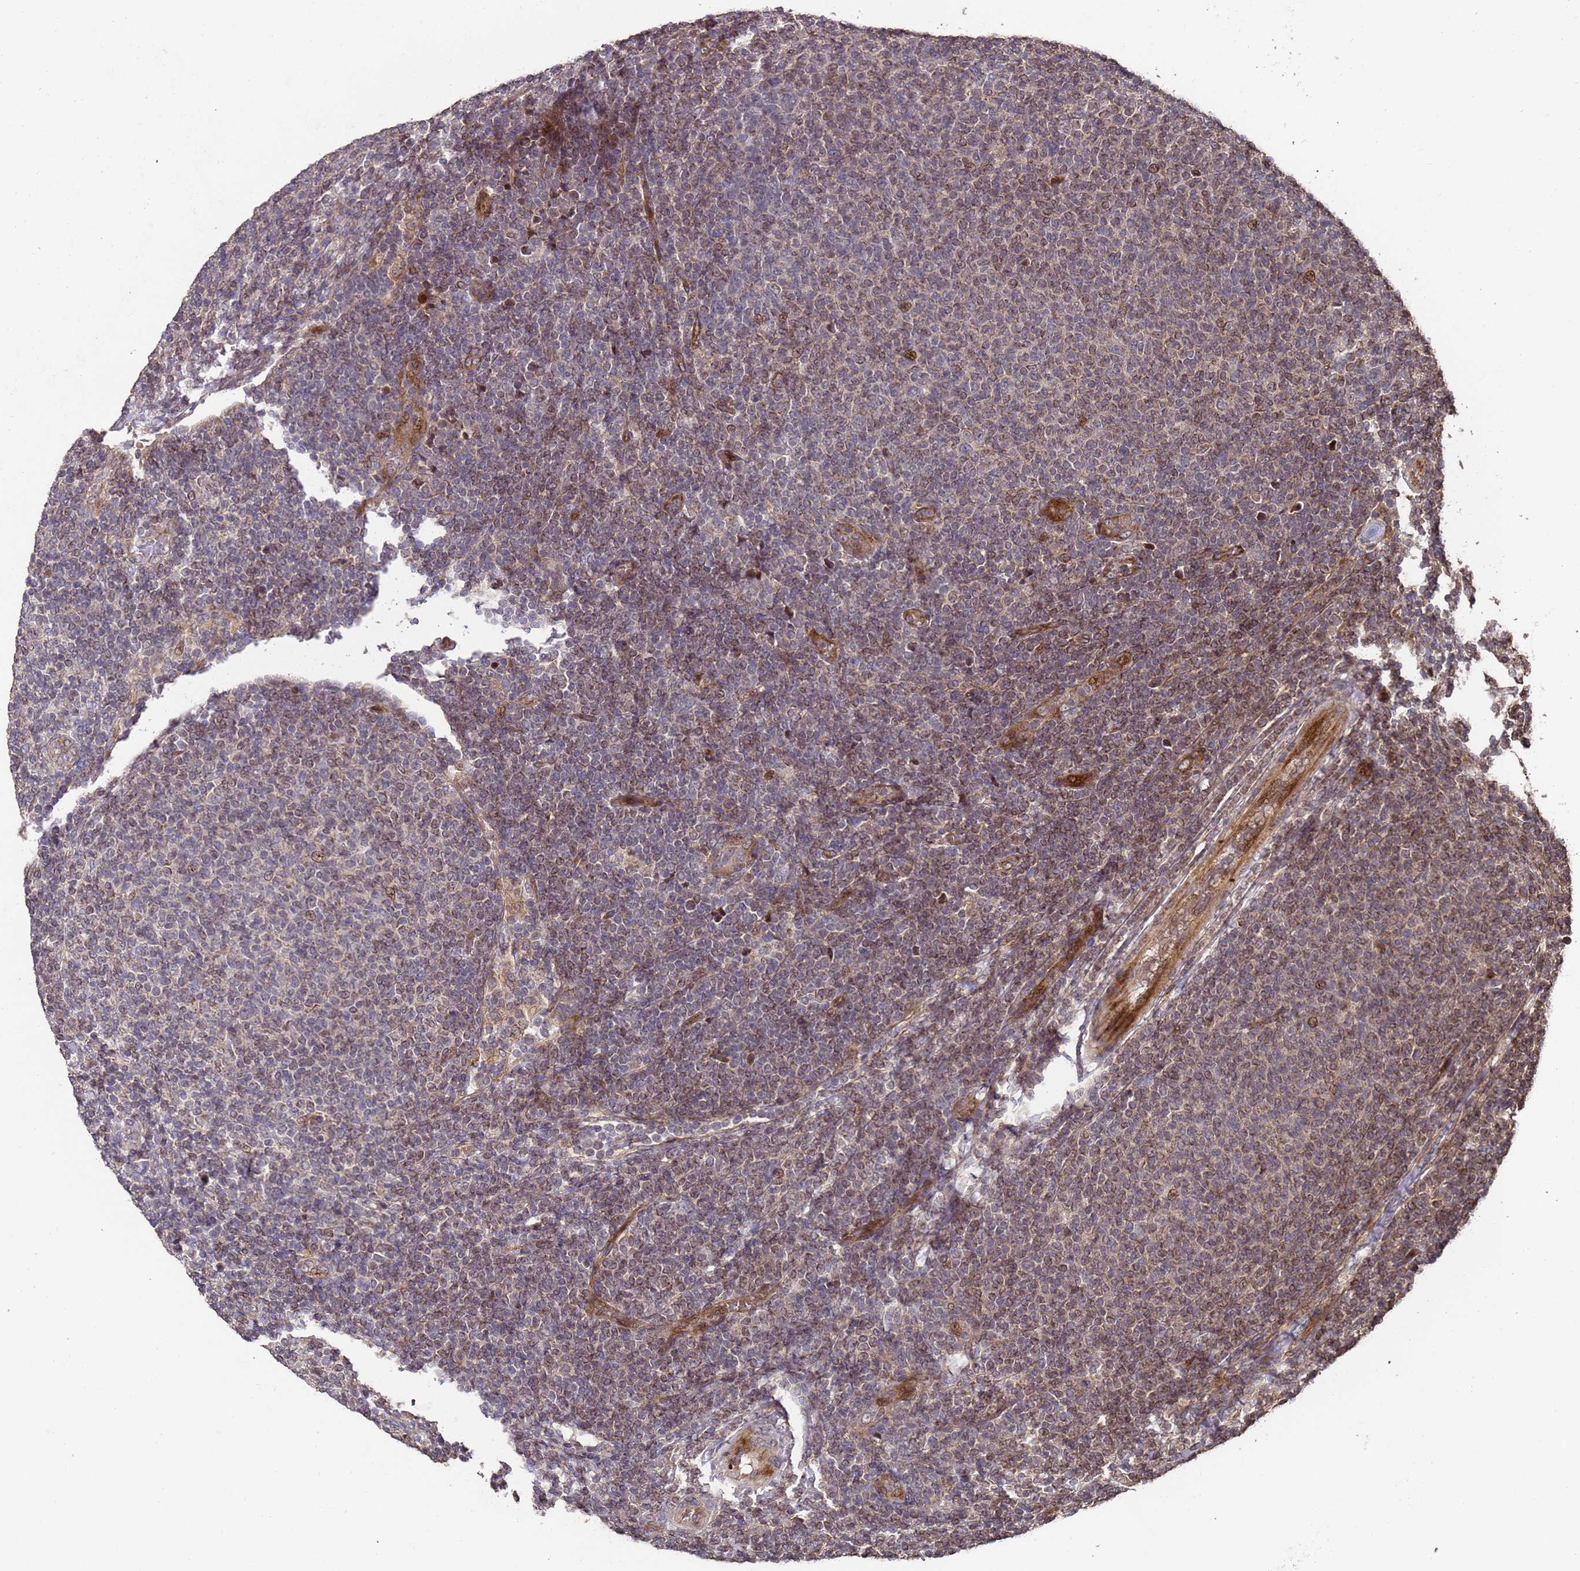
{"staining": {"intensity": "moderate", "quantity": "<25%", "location": "cytoplasmic/membranous,nuclear"}, "tissue": "lymphoma", "cell_type": "Tumor cells", "image_type": "cancer", "snomed": [{"axis": "morphology", "description": "Malignant lymphoma, non-Hodgkin's type, Low grade"}, {"axis": "topography", "description": "Lymph node"}], "caption": "Low-grade malignant lymphoma, non-Hodgkin's type stained with IHC reveals moderate cytoplasmic/membranous and nuclear positivity in approximately <25% of tumor cells.", "gene": "PRODH", "patient": {"sex": "male", "age": 66}}